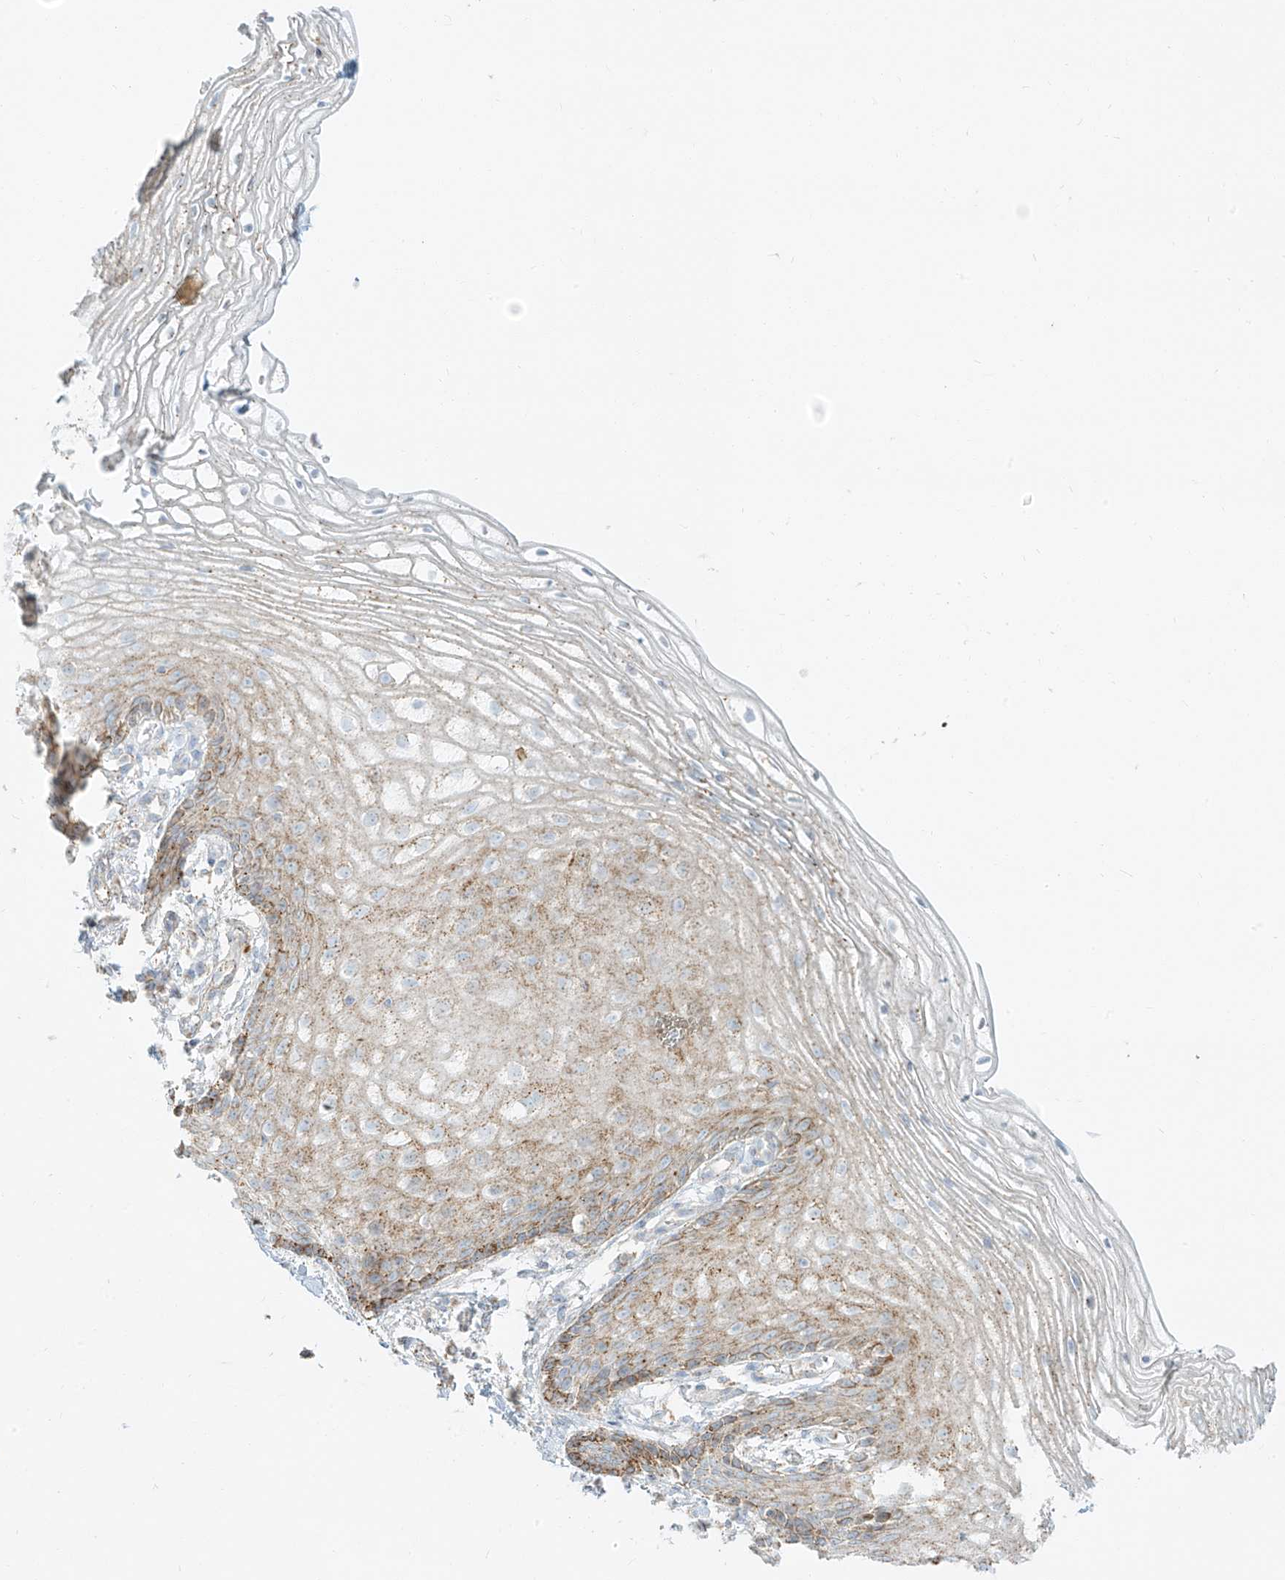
{"staining": {"intensity": "moderate", "quantity": "25%-75%", "location": "cytoplasmic/membranous"}, "tissue": "vagina", "cell_type": "Squamous epithelial cells", "image_type": "normal", "snomed": [{"axis": "morphology", "description": "Normal tissue, NOS"}, {"axis": "topography", "description": "Vagina"}], "caption": "IHC image of benign vagina: human vagina stained using IHC shows medium levels of moderate protein expression localized specifically in the cytoplasmic/membranous of squamous epithelial cells, appearing as a cytoplasmic/membranous brown color.", "gene": "SLC35F6", "patient": {"sex": "female", "age": 60}}